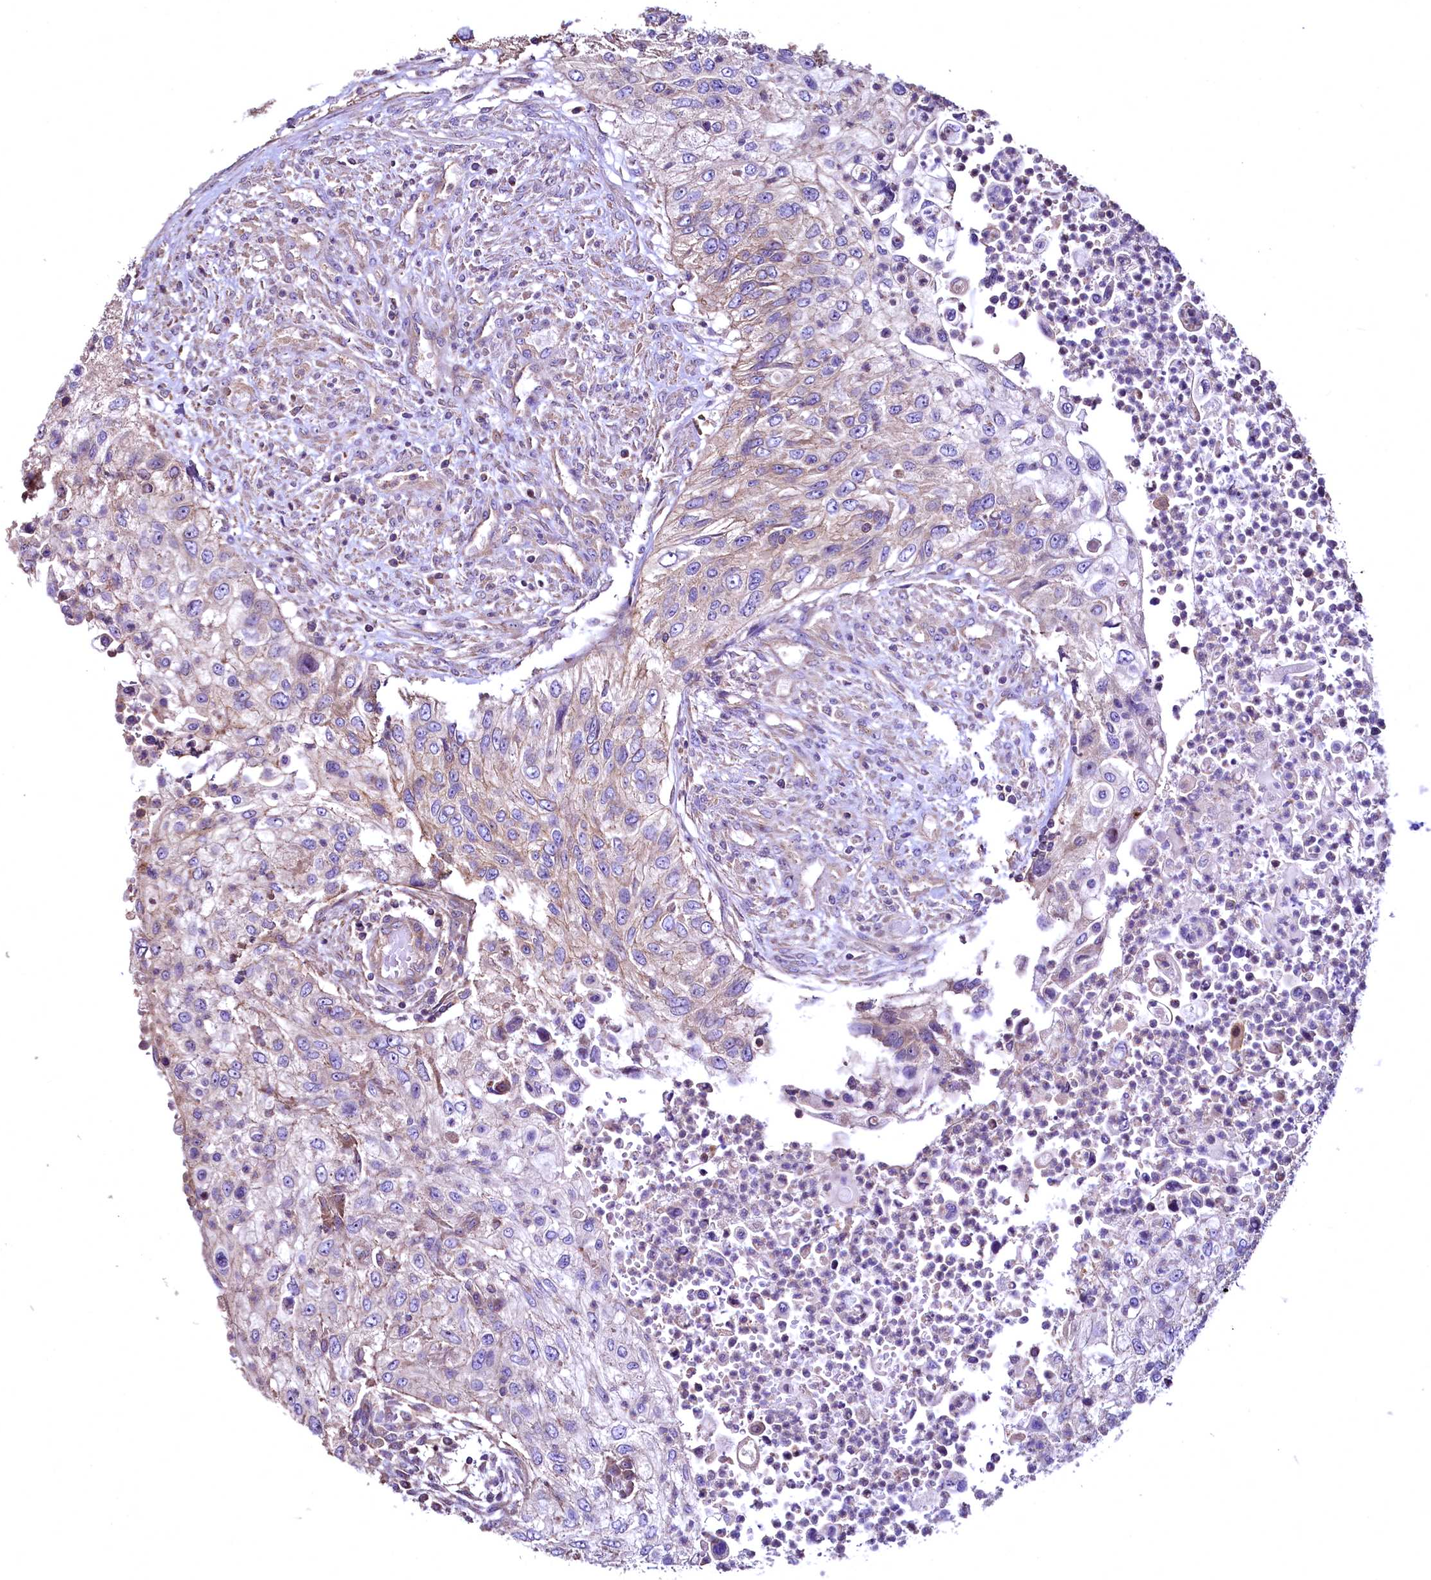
{"staining": {"intensity": "moderate", "quantity": "<25%", "location": "cytoplasmic/membranous"}, "tissue": "urothelial cancer", "cell_type": "Tumor cells", "image_type": "cancer", "snomed": [{"axis": "morphology", "description": "Urothelial carcinoma, High grade"}, {"axis": "topography", "description": "Urinary bladder"}], "caption": "Urothelial cancer stained with a brown dye demonstrates moderate cytoplasmic/membranous positive staining in approximately <25% of tumor cells.", "gene": "TBCEL", "patient": {"sex": "female", "age": 60}}